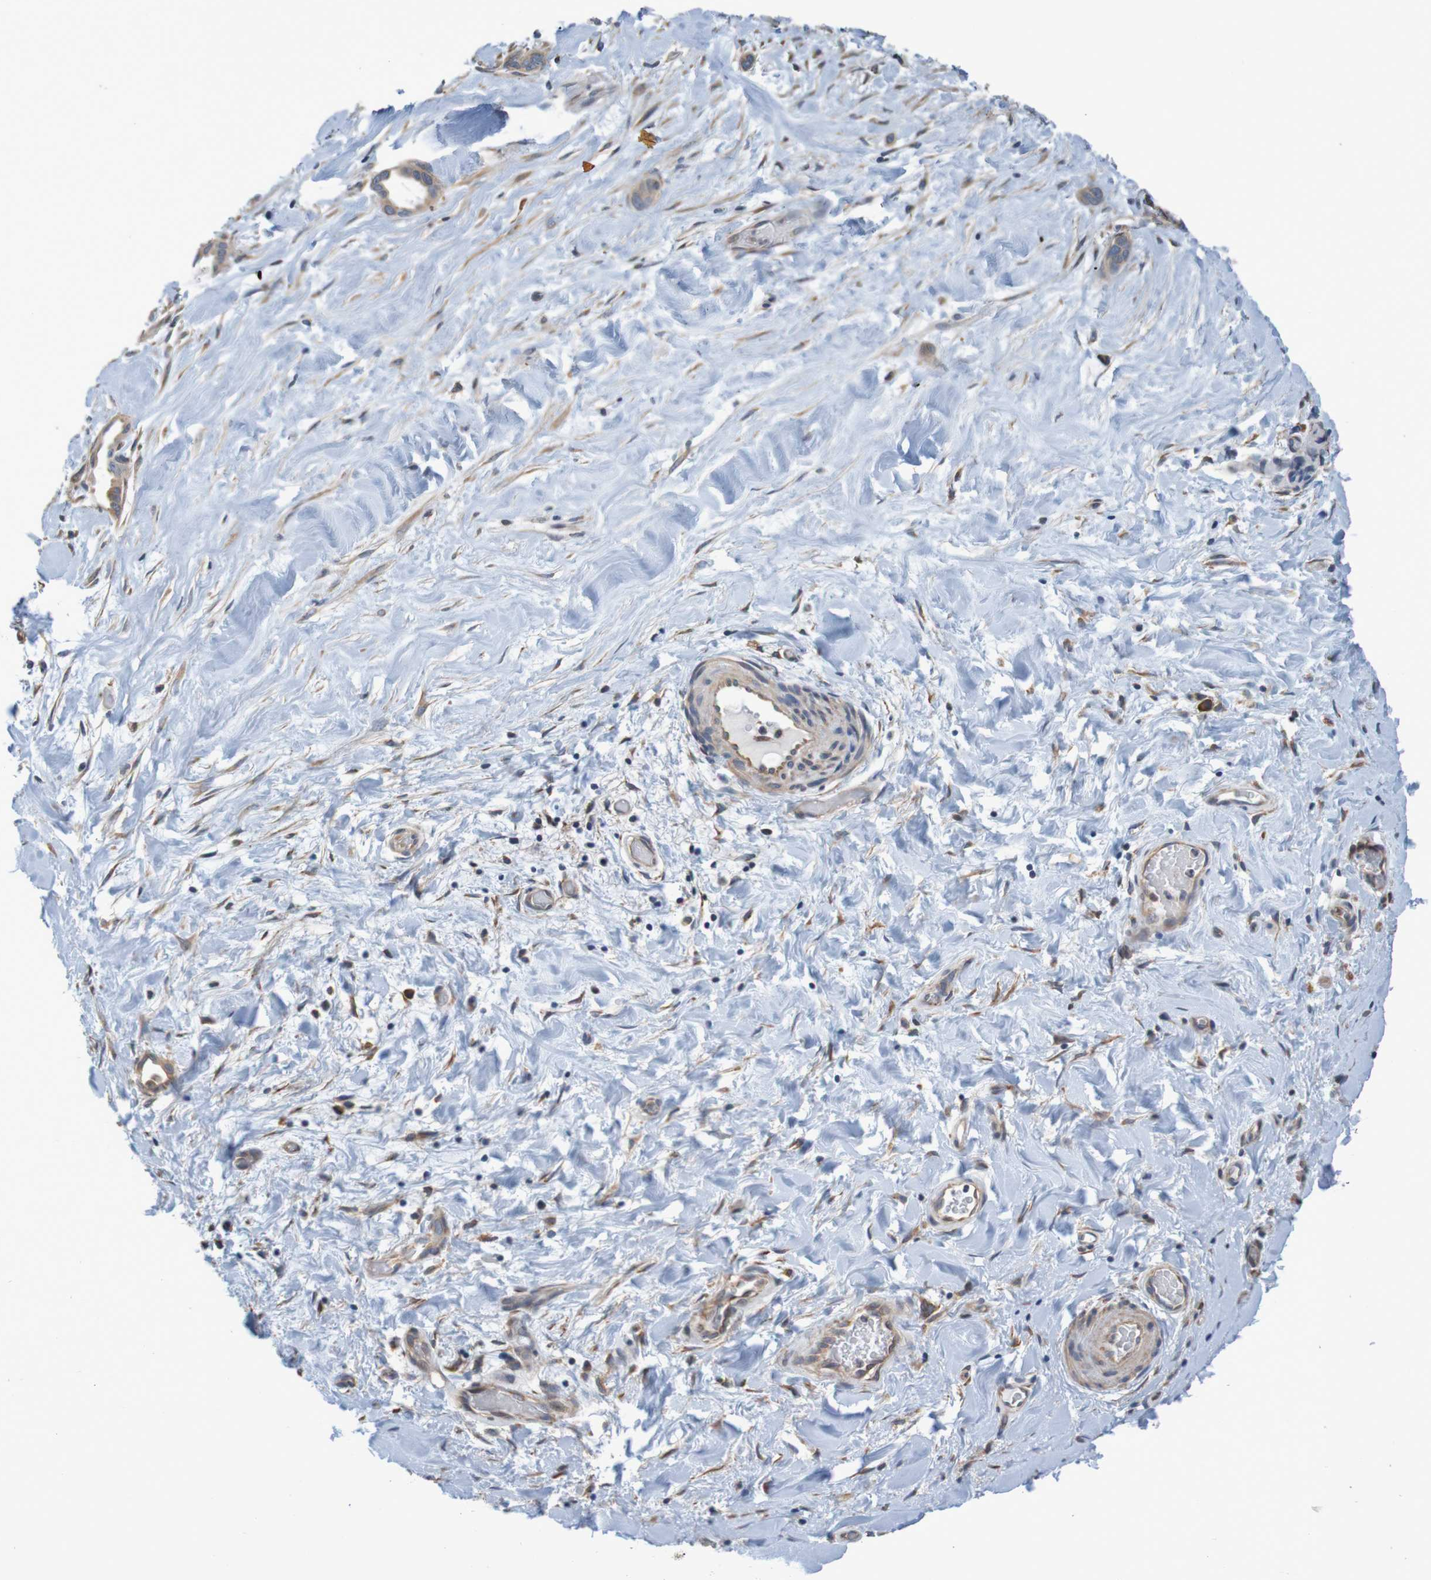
{"staining": {"intensity": "weak", "quantity": ">75%", "location": "cytoplasmic/membranous"}, "tissue": "liver cancer", "cell_type": "Tumor cells", "image_type": "cancer", "snomed": [{"axis": "morphology", "description": "Cholangiocarcinoma"}, {"axis": "topography", "description": "Liver"}], "caption": "The micrograph displays staining of liver cholangiocarcinoma, revealing weak cytoplasmic/membranous protein expression (brown color) within tumor cells.", "gene": "CLDN18", "patient": {"sex": "female", "age": 65}}